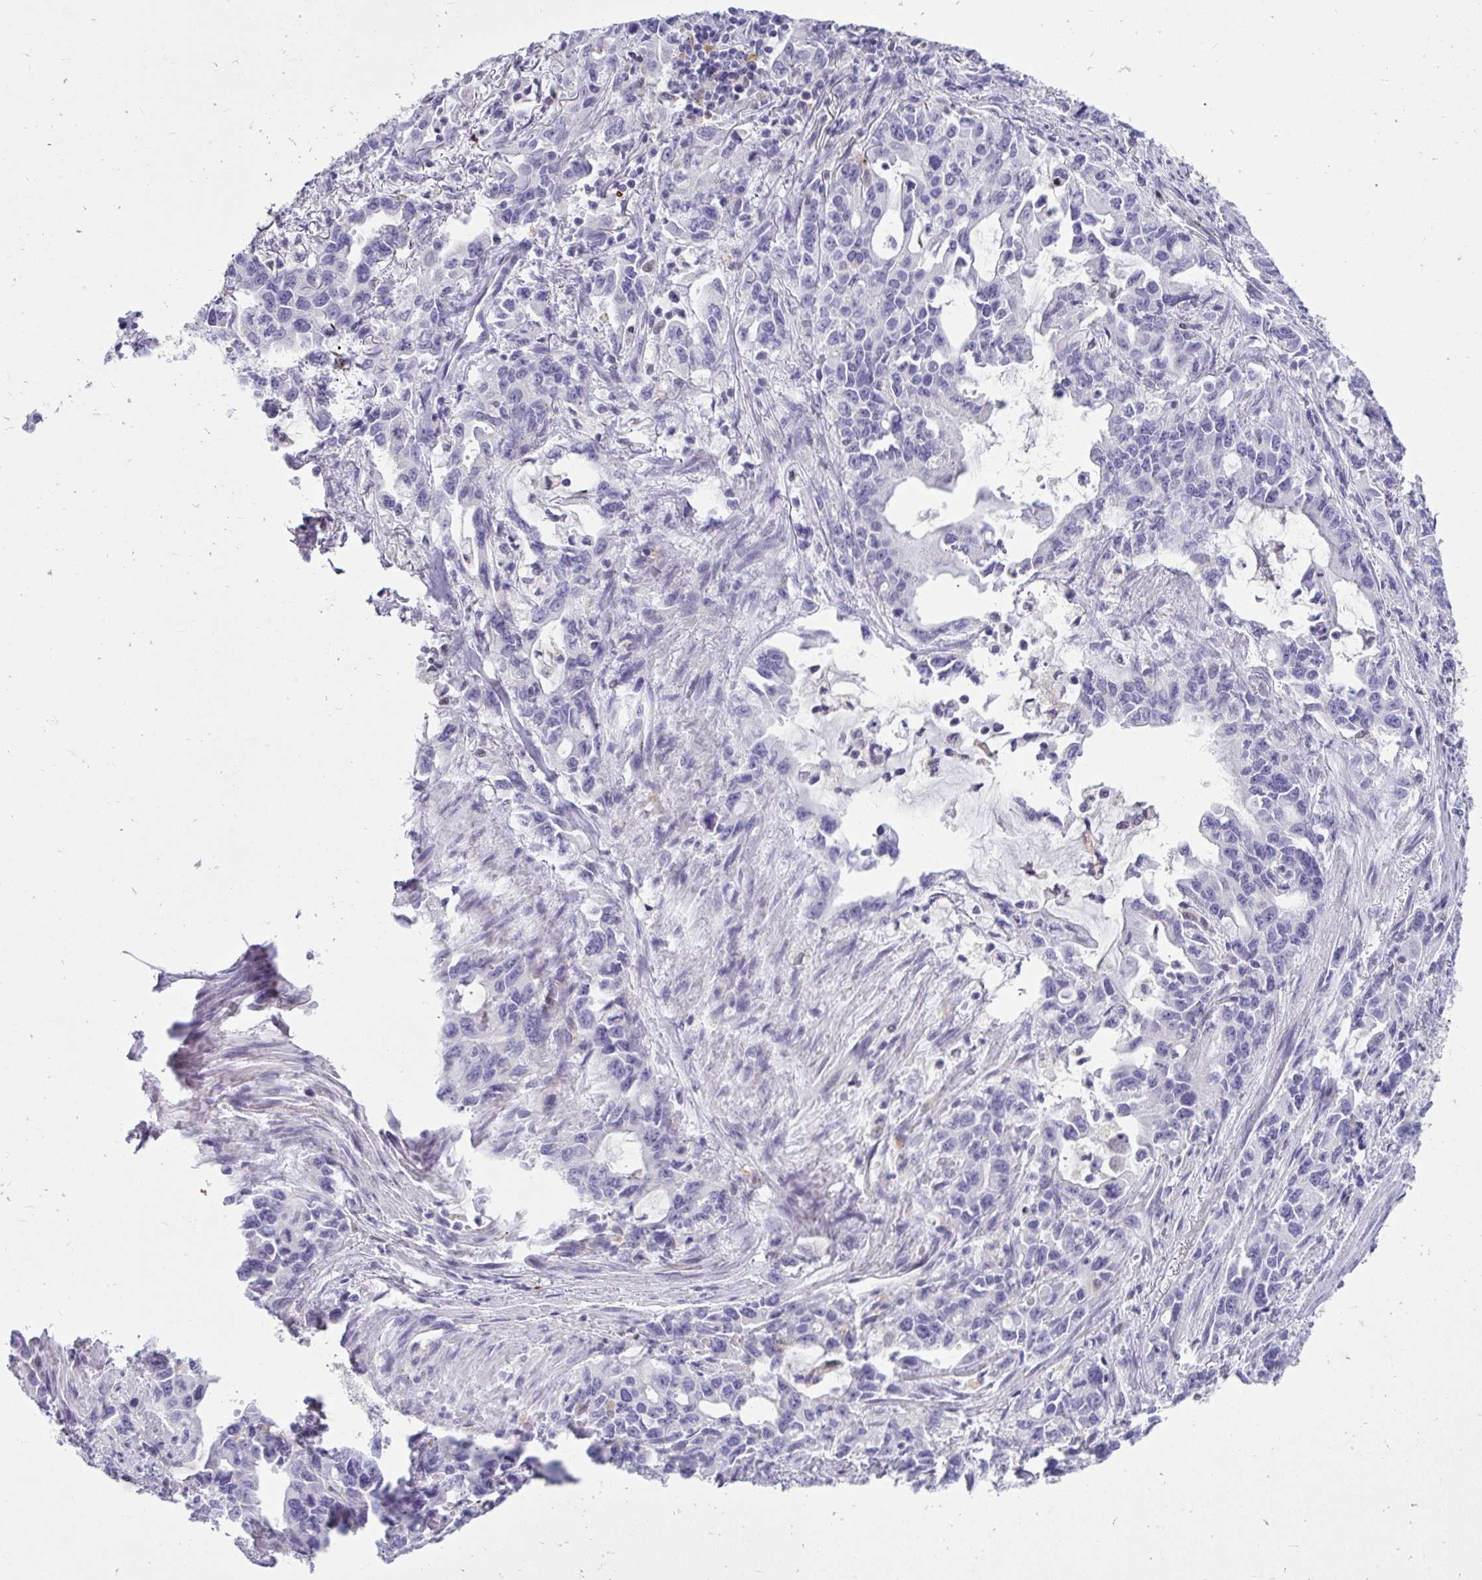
{"staining": {"intensity": "negative", "quantity": "none", "location": "none"}, "tissue": "stomach cancer", "cell_type": "Tumor cells", "image_type": "cancer", "snomed": [{"axis": "morphology", "description": "Adenocarcinoma, NOS"}, {"axis": "topography", "description": "Stomach, upper"}], "caption": "Stomach cancer stained for a protein using IHC displays no positivity tumor cells.", "gene": "CTSZ", "patient": {"sex": "male", "age": 85}}